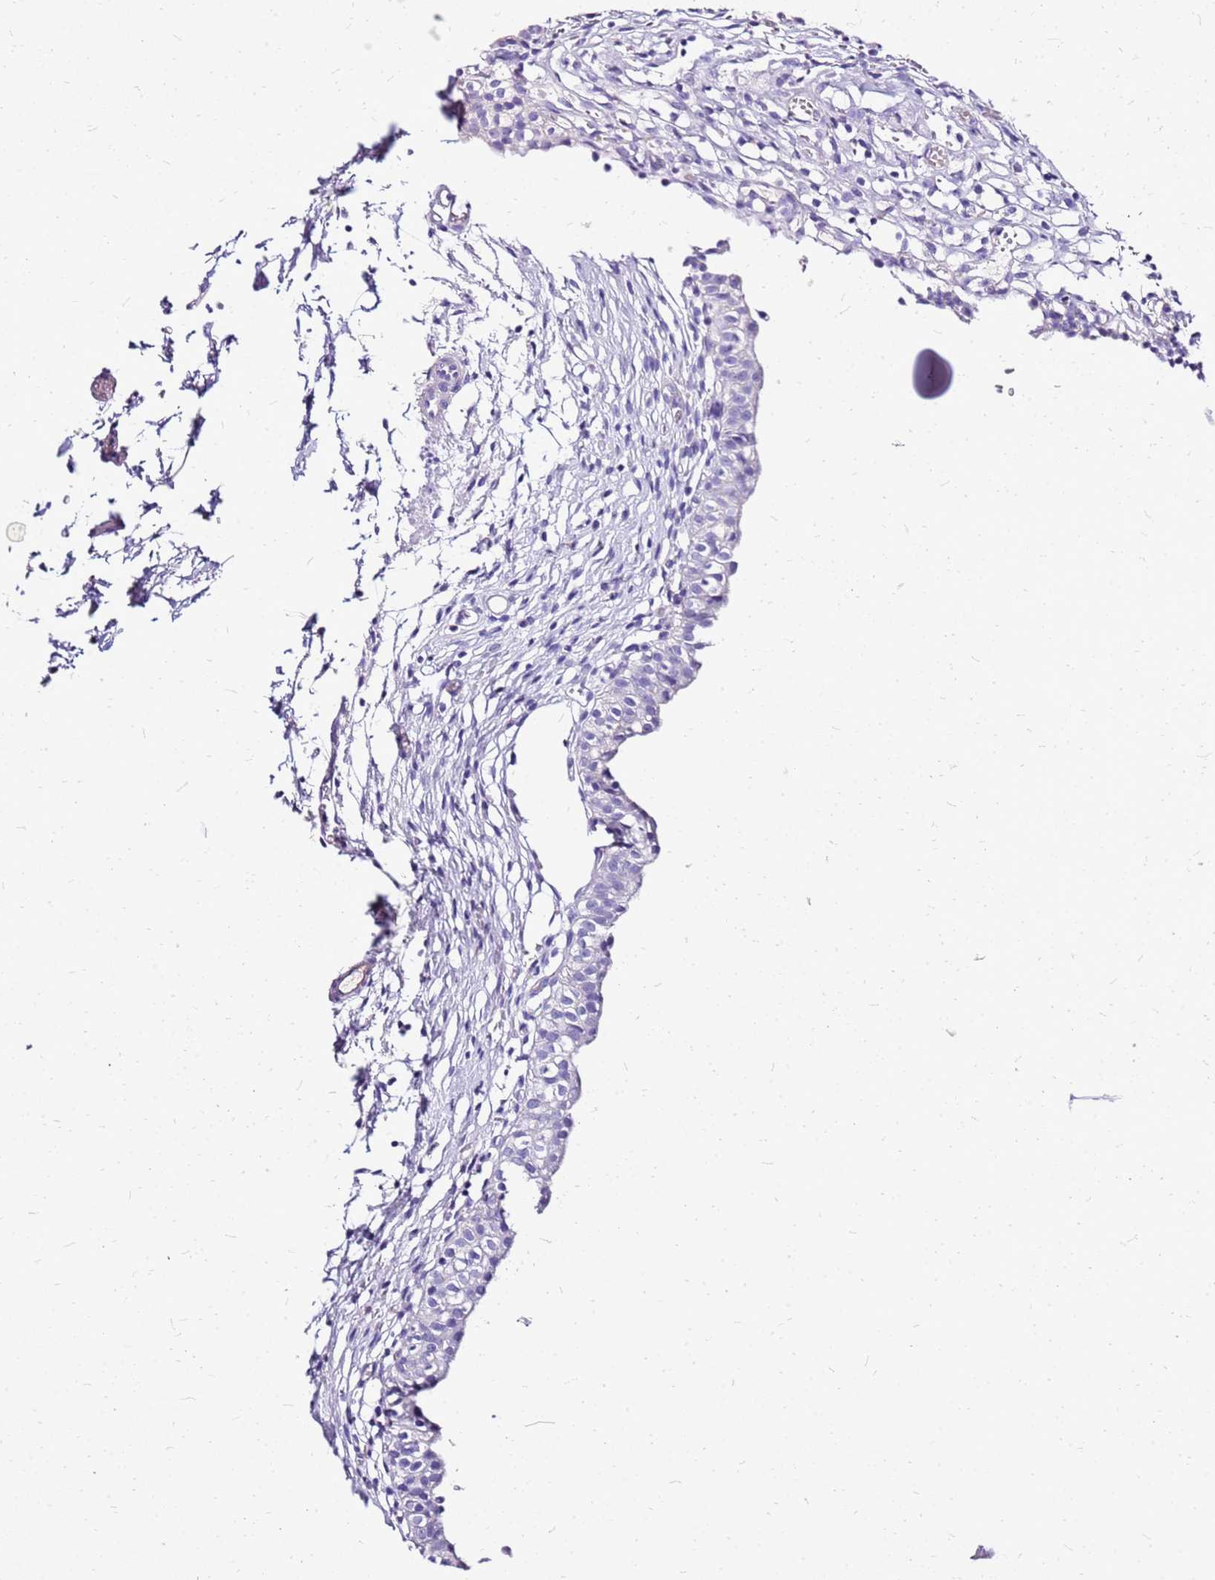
{"staining": {"intensity": "negative", "quantity": "none", "location": "none"}, "tissue": "urinary bladder", "cell_type": "Urothelial cells", "image_type": "normal", "snomed": [{"axis": "morphology", "description": "Normal tissue, NOS"}, {"axis": "topography", "description": "Urinary bladder"}, {"axis": "topography", "description": "Peripheral nerve tissue"}], "caption": "Immunohistochemical staining of normal human urinary bladder shows no significant expression in urothelial cells.", "gene": "DCDC2B", "patient": {"sex": "male", "age": 55}}